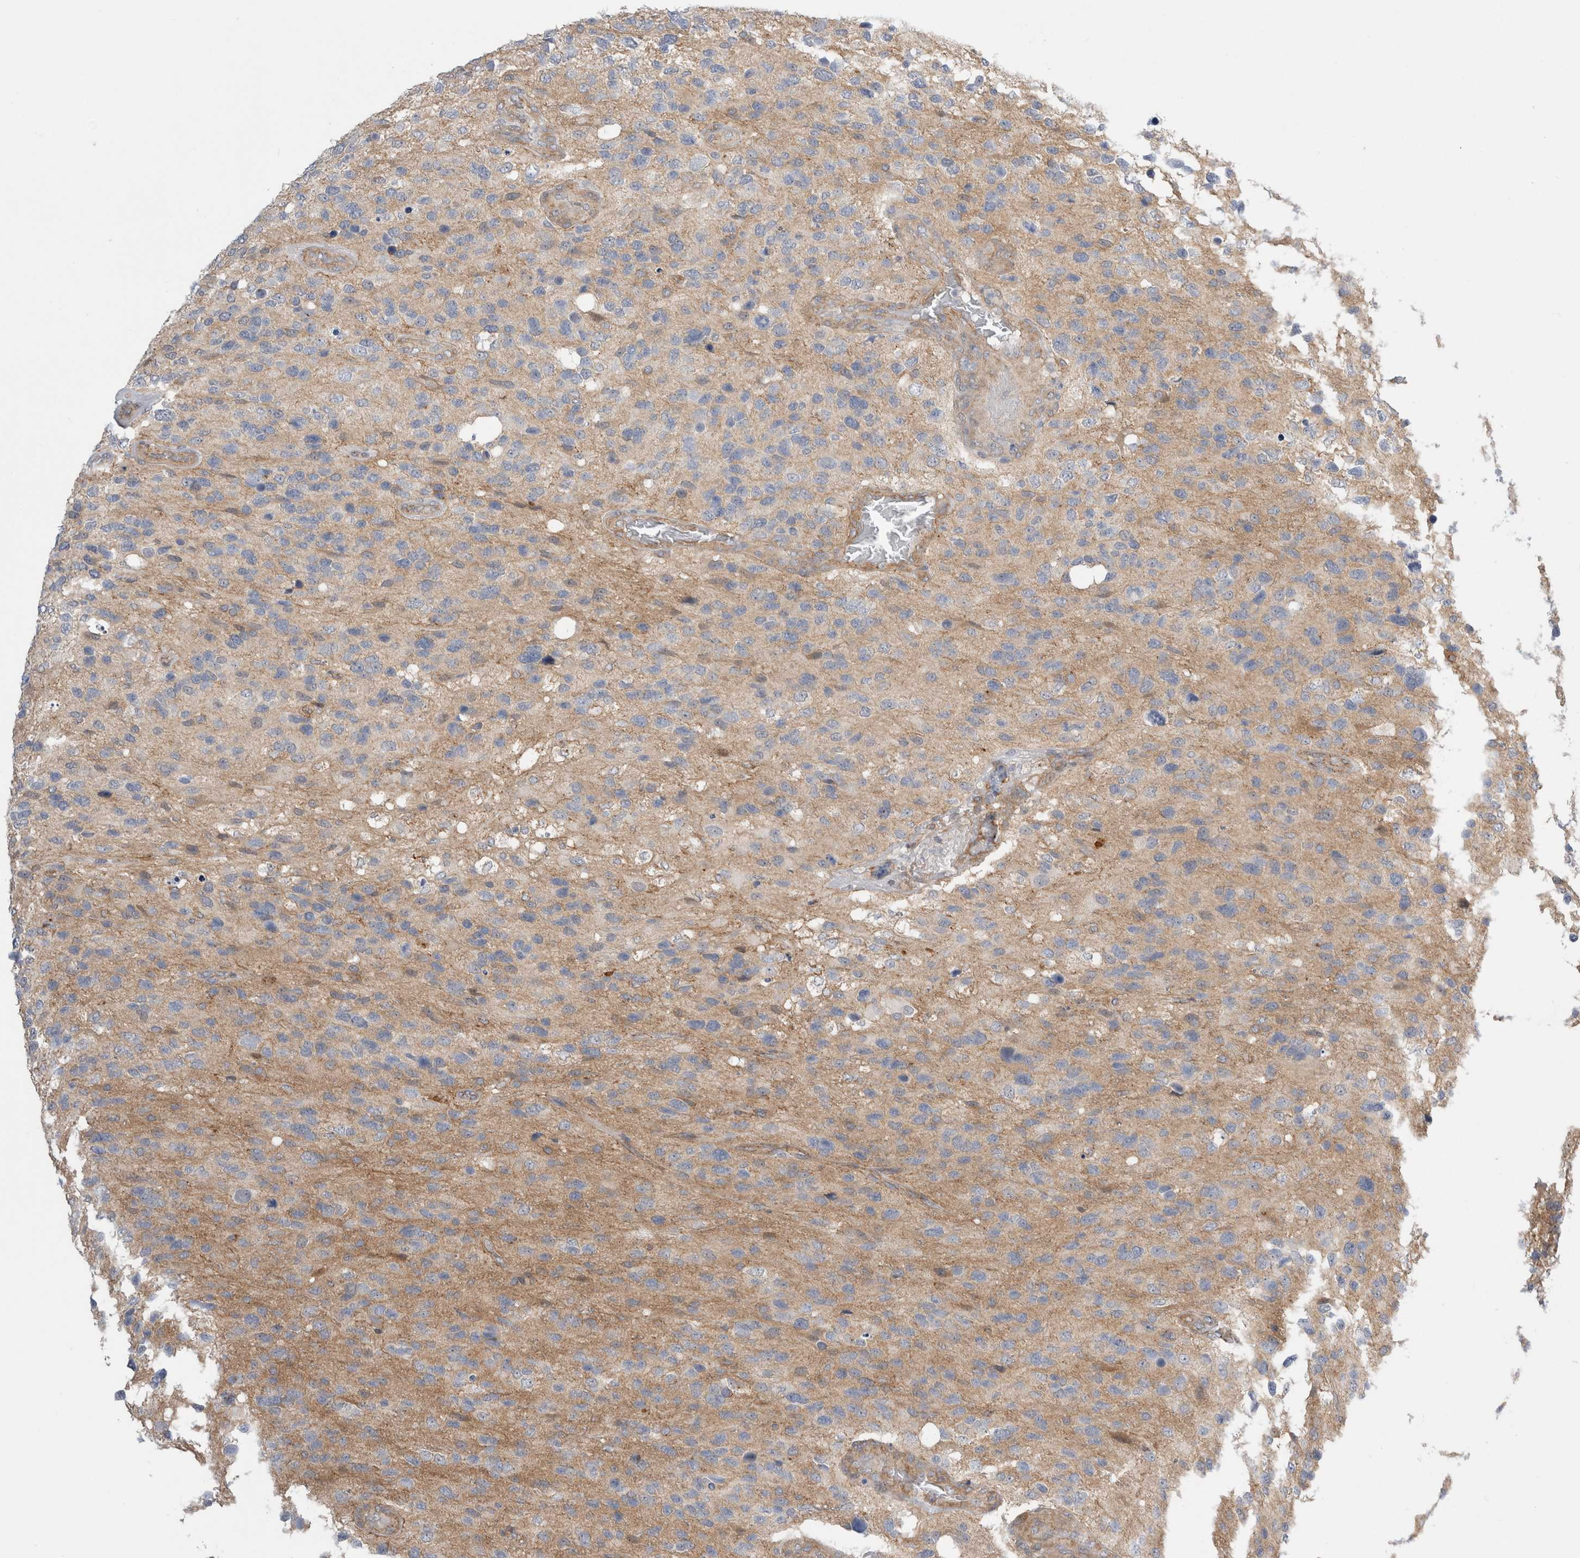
{"staining": {"intensity": "moderate", "quantity": "<25%", "location": "cytoplasmic/membranous"}, "tissue": "glioma", "cell_type": "Tumor cells", "image_type": "cancer", "snomed": [{"axis": "morphology", "description": "Glioma, malignant, High grade"}, {"axis": "topography", "description": "Brain"}], "caption": "Brown immunohistochemical staining in malignant high-grade glioma demonstrates moderate cytoplasmic/membranous staining in approximately <25% of tumor cells.", "gene": "TAFA5", "patient": {"sex": "female", "age": 58}}